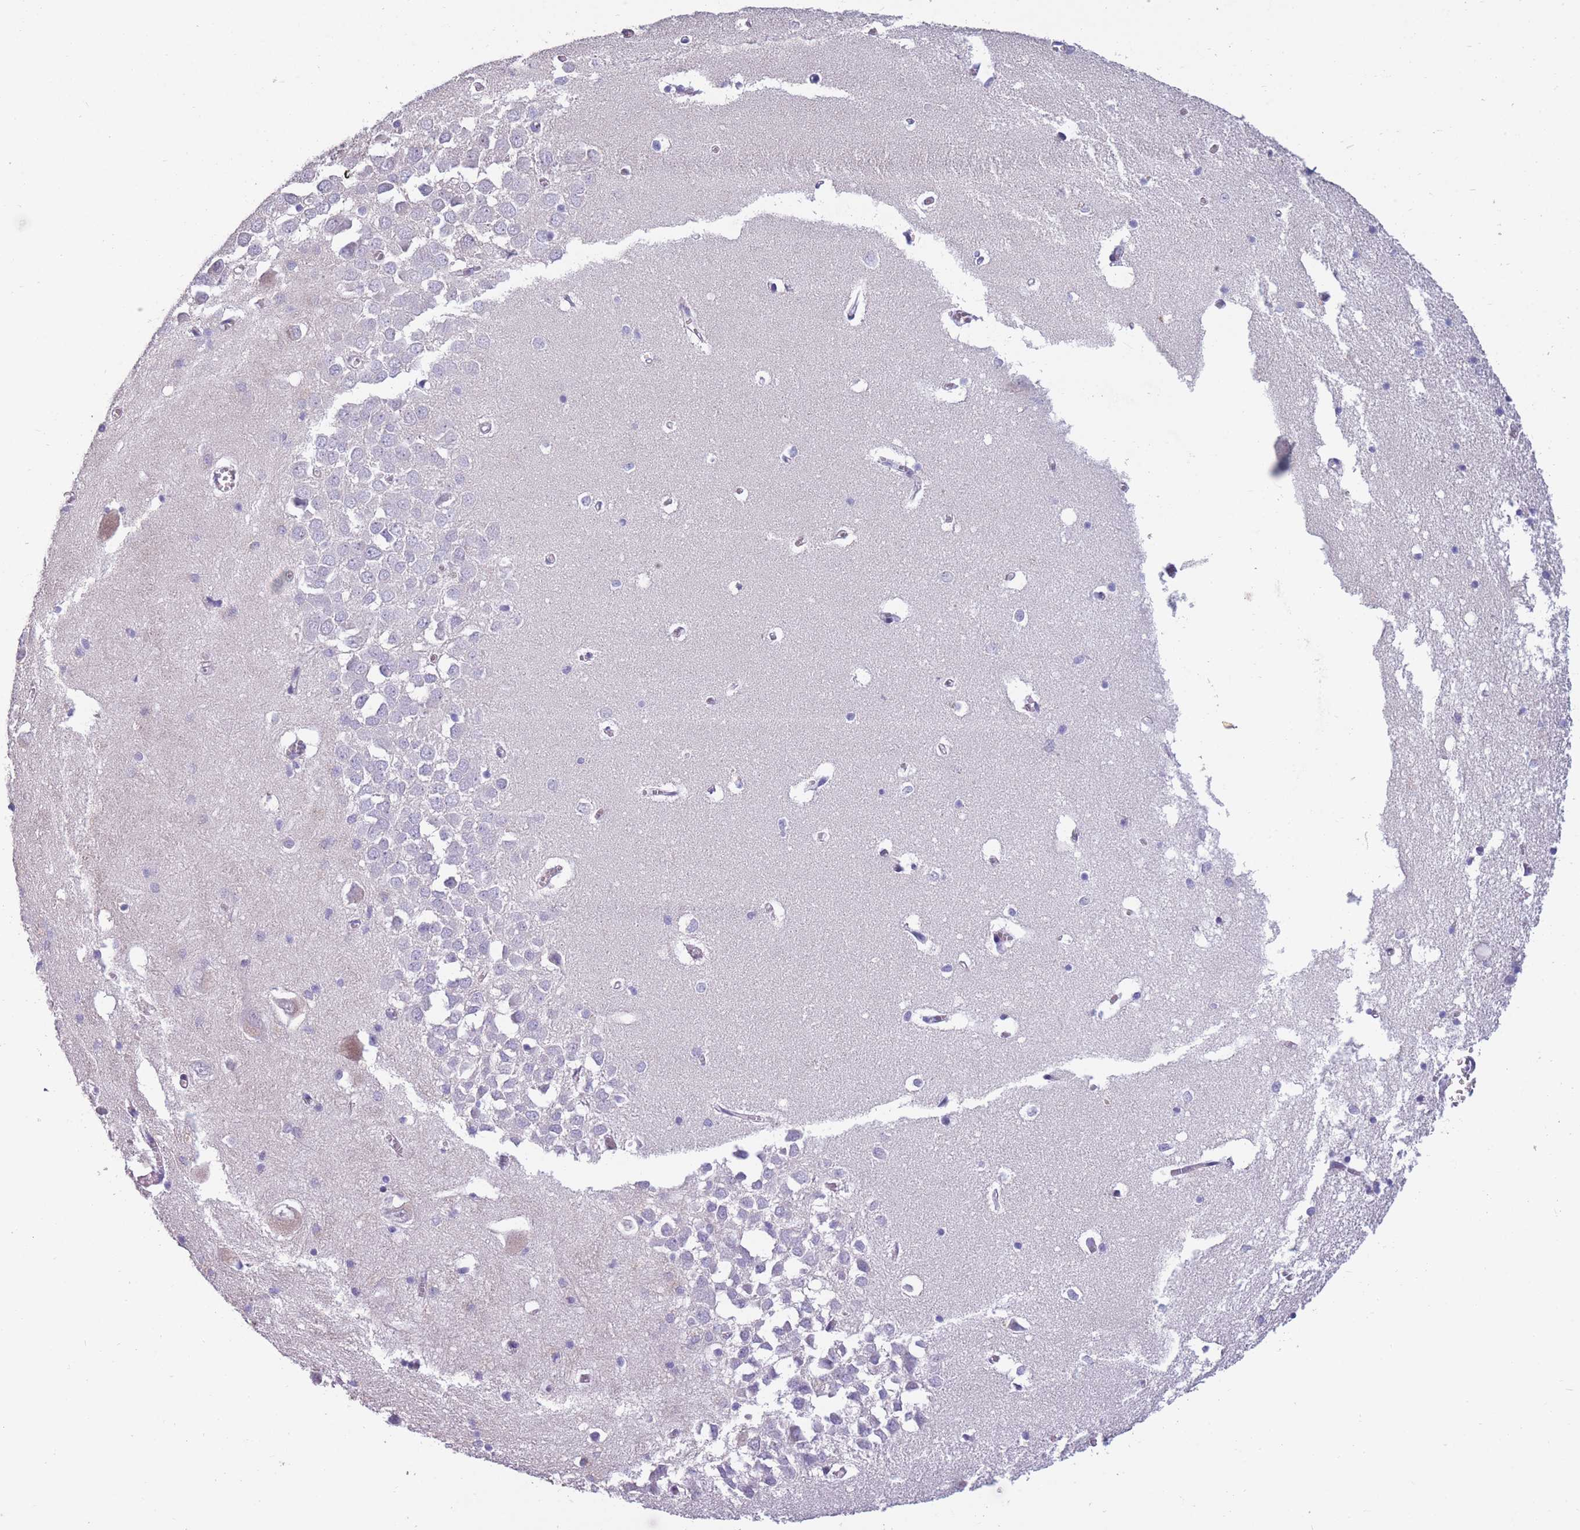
{"staining": {"intensity": "negative", "quantity": "none", "location": "none"}, "tissue": "hippocampus", "cell_type": "Glial cells", "image_type": "normal", "snomed": [{"axis": "morphology", "description": "Normal tissue, NOS"}, {"axis": "topography", "description": "Hippocampus"}], "caption": "An immunohistochemistry micrograph of benign hippocampus is shown. There is no staining in glial cells of hippocampus.", "gene": "CCNQ", "patient": {"sex": "male", "age": 70}}